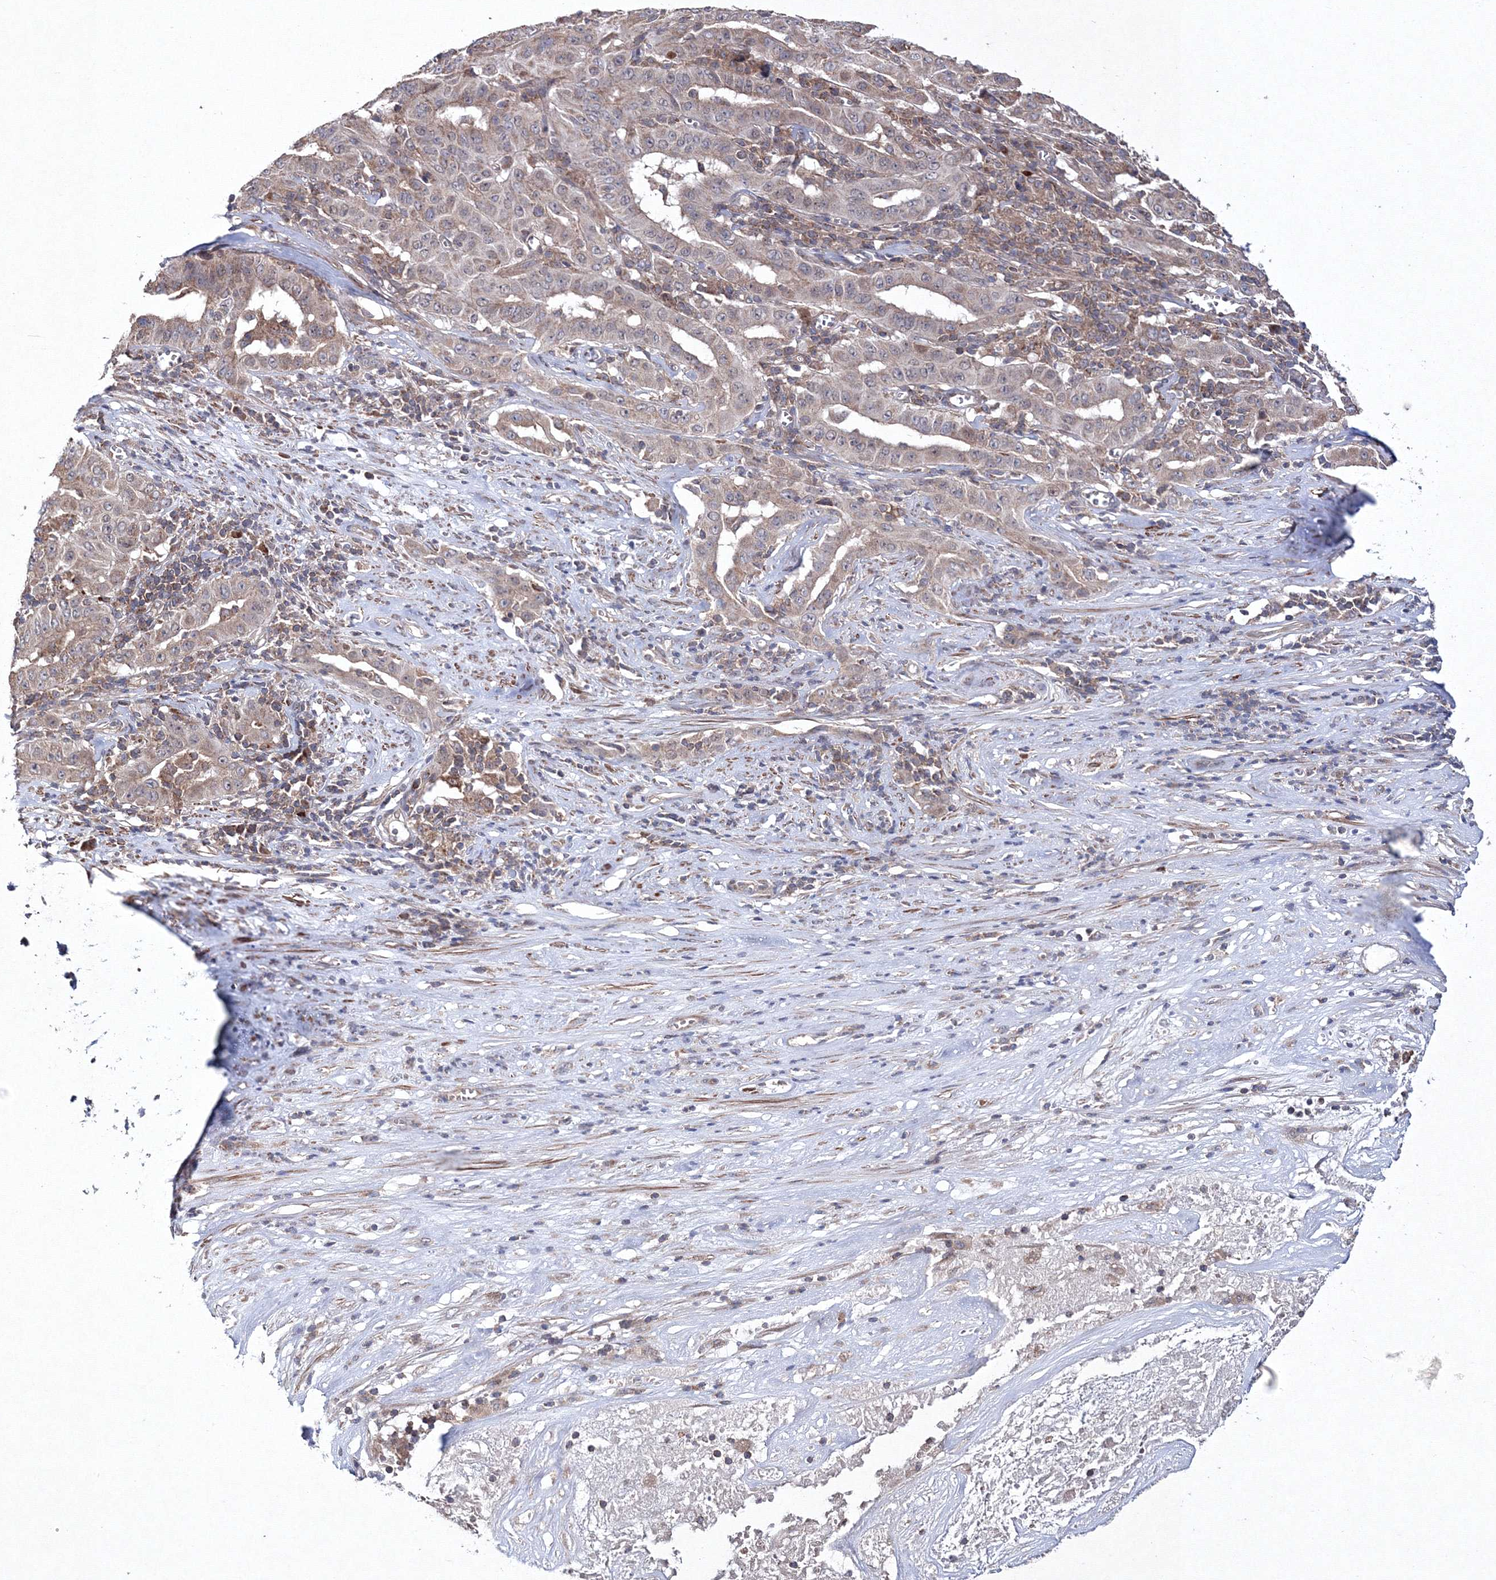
{"staining": {"intensity": "weak", "quantity": "<25%", "location": "cytoplasmic/membranous"}, "tissue": "pancreatic cancer", "cell_type": "Tumor cells", "image_type": "cancer", "snomed": [{"axis": "morphology", "description": "Adenocarcinoma, NOS"}, {"axis": "topography", "description": "Pancreas"}], "caption": "Human pancreatic adenocarcinoma stained for a protein using IHC displays no positivity in tumor cells.", "gene": "PPP2R2B", "patient": {"sex": "male", "age": 63}}